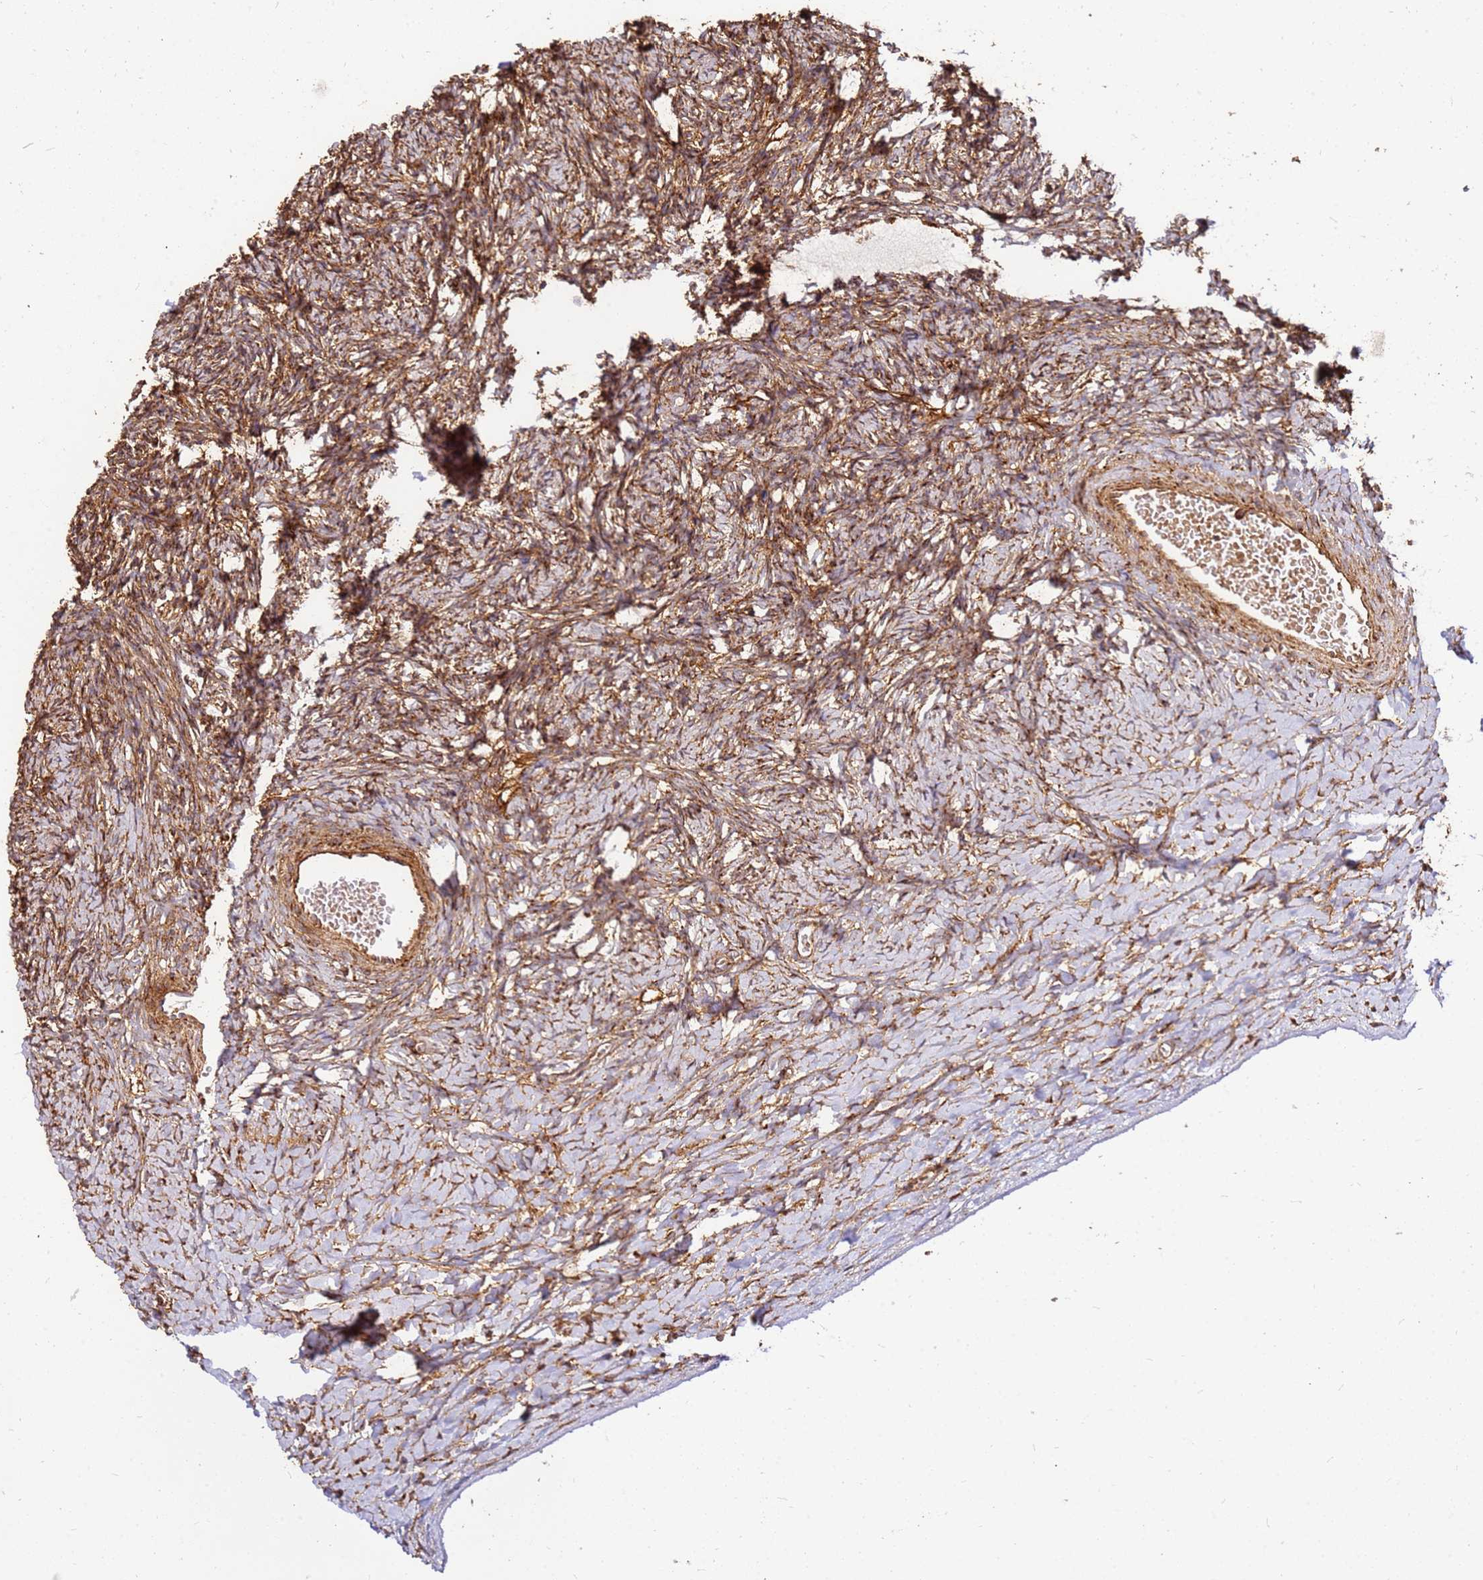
{"staining": {"intensity": "strong", "quantity": ">75%", "location": "cytoplasmic/membranous"}, "tissue": "ovary", "cell_type": "Follicle cells", "image_type": "normal", "snomed": [{"axis": "morphology", "description": "Normal tissue, NOS"}, {"axis": "morphology", "description": "Developmental malformation"}, {"axis": "topography", "description": "Ovary"}], "caption": "Brown immunohistochemical staining in unremarkable human ovary demonstrates strong cytoplasmic/membranous staining in approximately >75% of follicle cells.", "gene": "DVL3", "patient": {"sex": "female", "age": 39}}